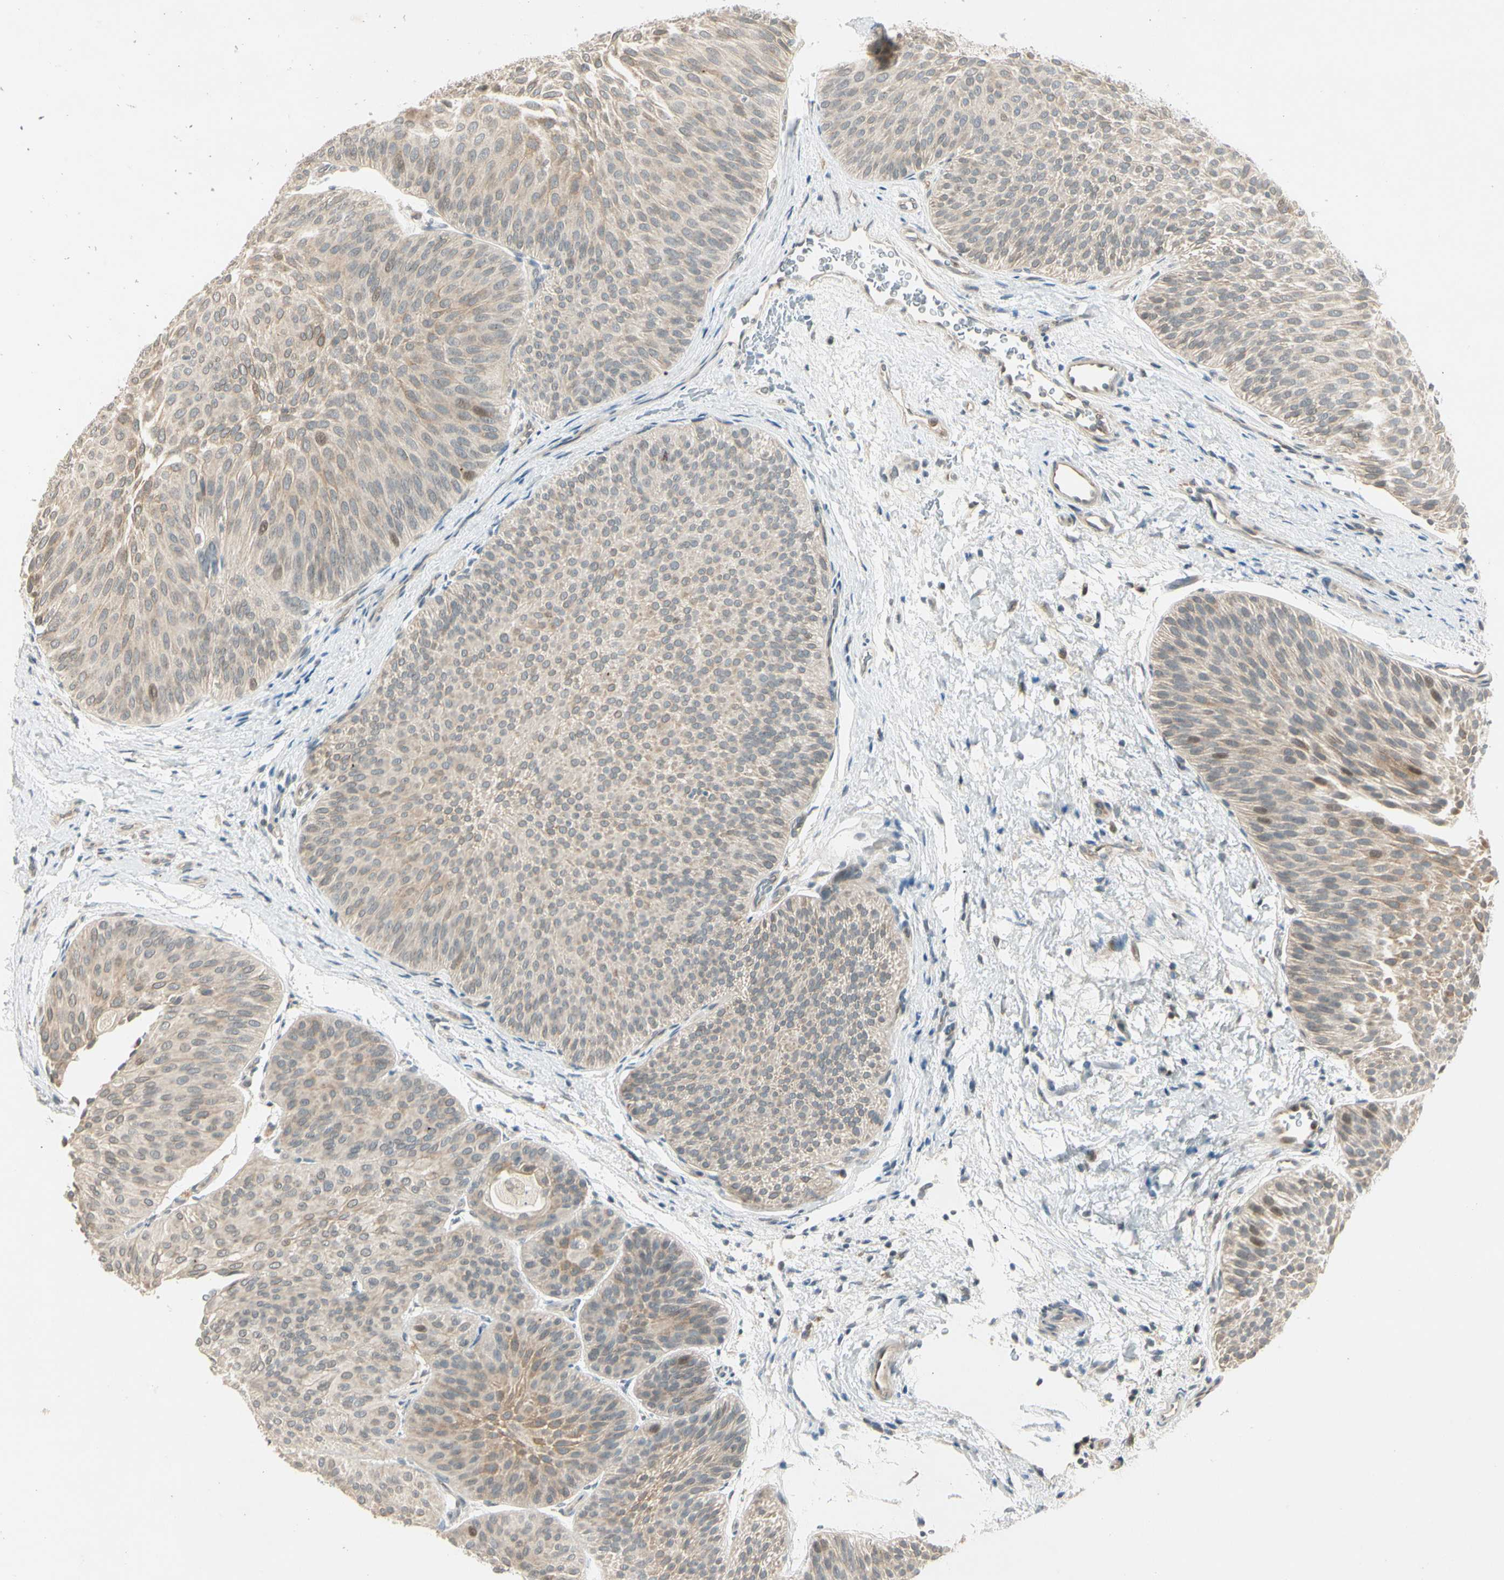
{"staining": {"intensity": "weak", "quantity": ">75%", "location": "cytoplasmic/membranous,nuclear"}, "tissue": "urothelial cancer", "cell_type": "Tumor cells", "image_type": "cancer", "snomed": [{"axis": "morphology", "description": "Urothelial carcinoma, Low grade"}, {"axis": "topography", "description": "Urinary bladder"}], "caption": "Low-grade urothelial carcinoma stained with a protein marker displays weak staining in tumor cells.", "gene": "PCDHB15", "patient": {"sex": "female", "age": 60}}